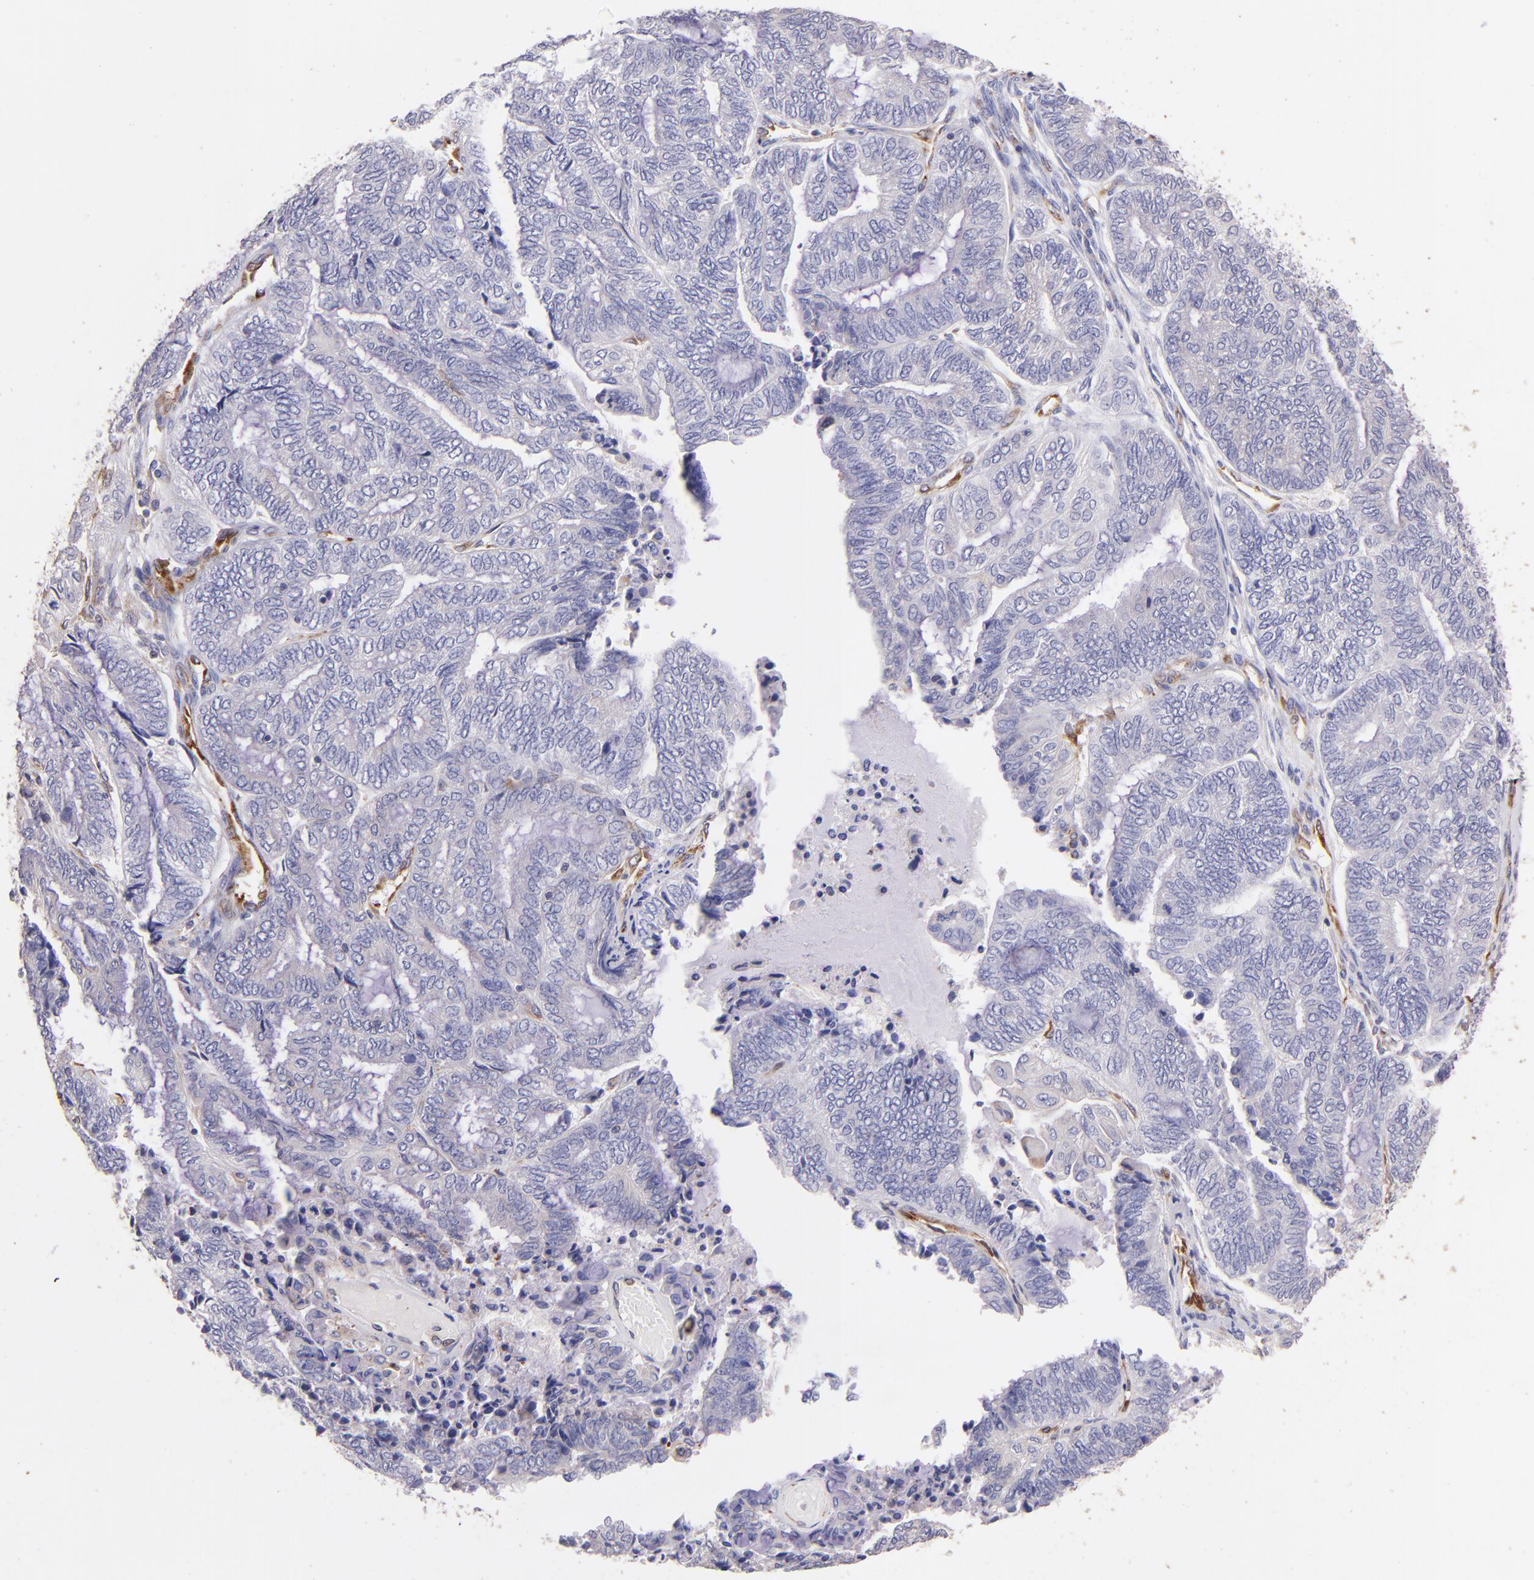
{"staining": {"intensity": "weak", "quantity": "<25%", "location": "cytoplasmic/membranous"}, "tissue": "endometrial cancer", "cell_type": "Tumor cells", "image_type": "cancer", "snomed": [{"axis": "morphology", "description": "Adenocarcinoma, NOS"}, {"axis": "topography", "description": "Uterus"}, {"axis": "topography", "description": "Endometrium"}], "caption": "Immunohistochemical staining of endometrial cancer (adenocarcinoma) shows no significant staining in tumor cells.", "gene": "RET", "patient": {"sex": "female", "age": 70}}